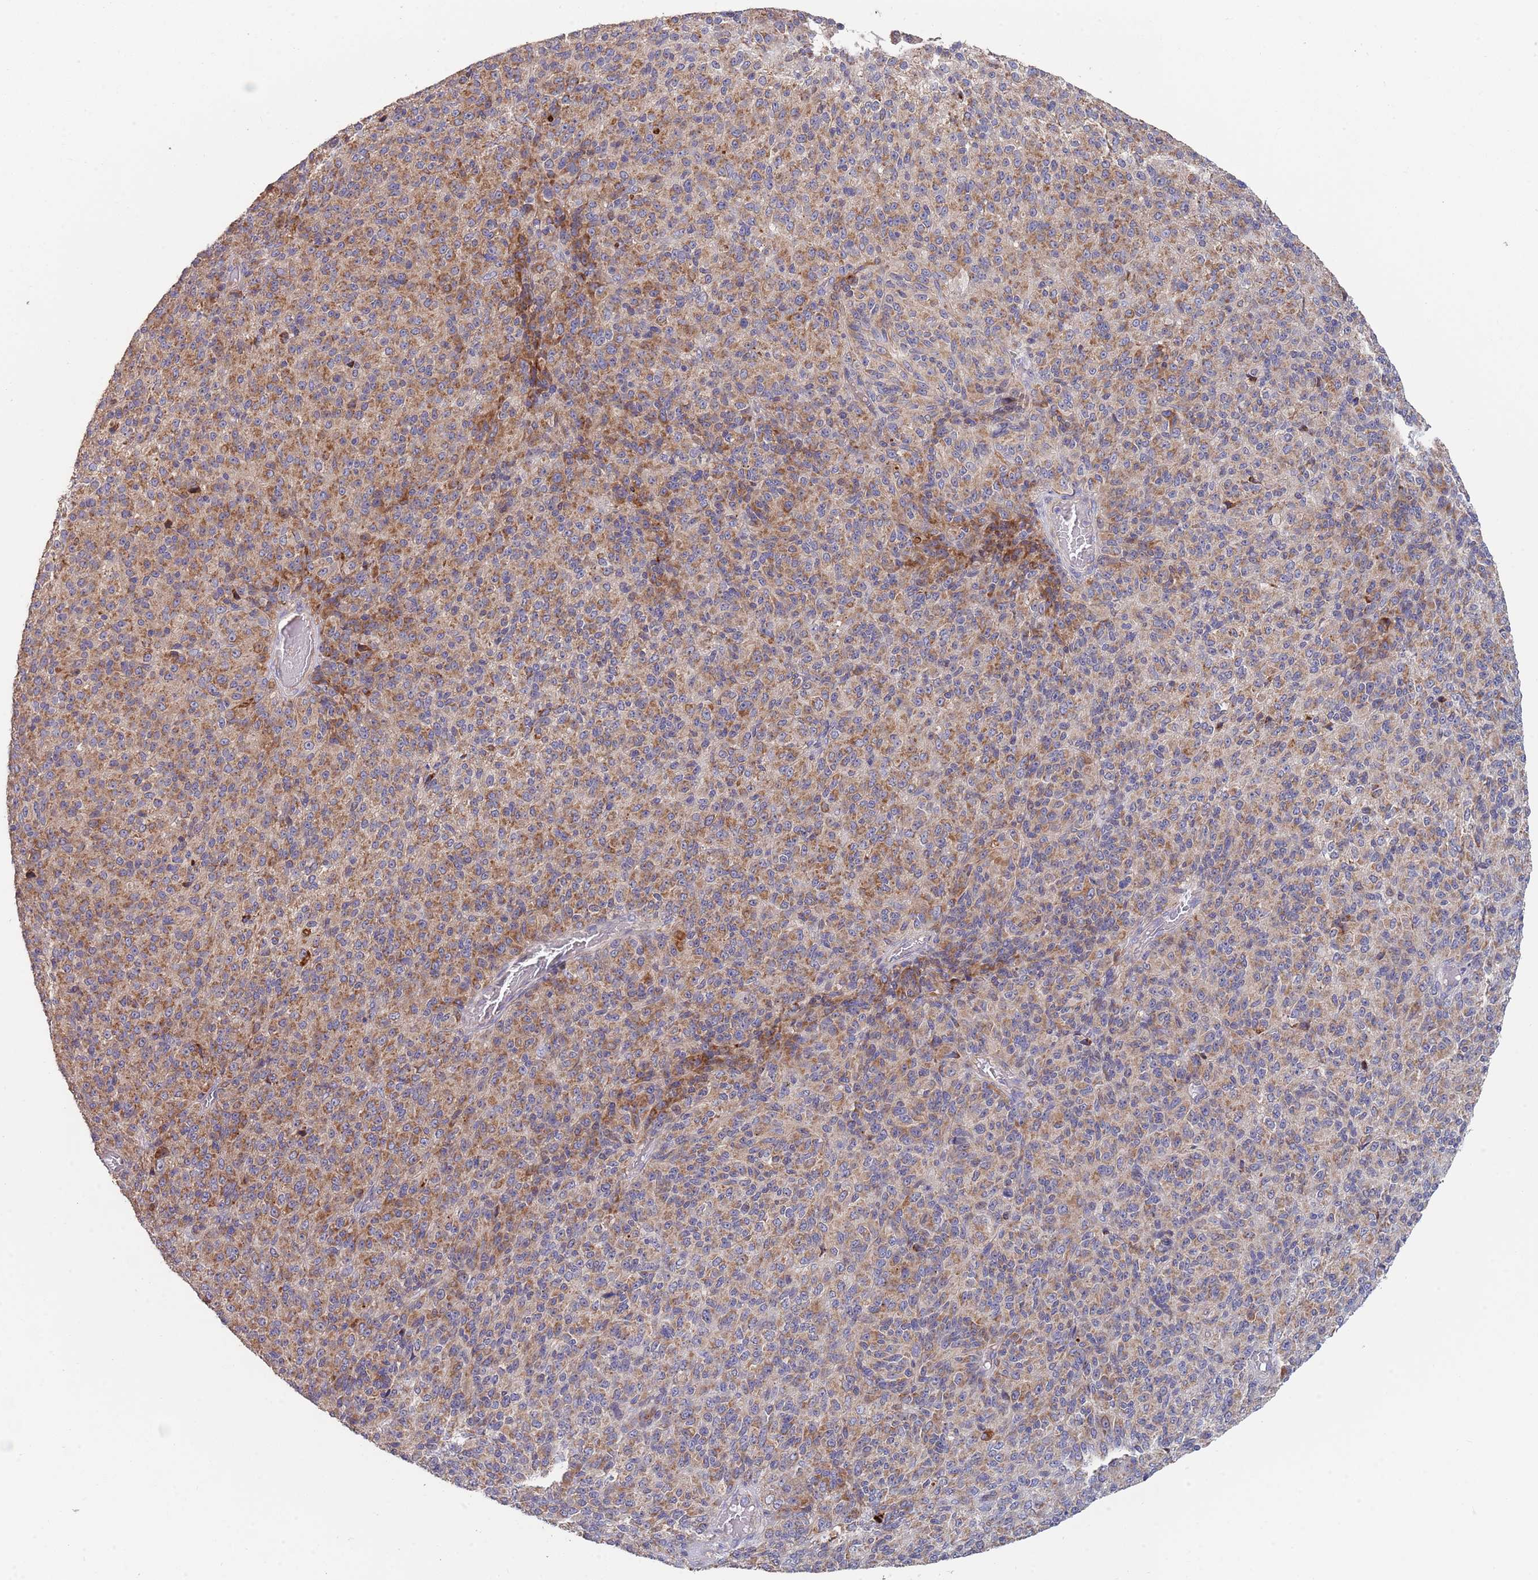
{"staining": {"intensity": "moderate", "quantity": ">75%", "location": "cytoplasmic/membranous"}, "tissue": "melanoma", "cell_type": "Tumor cells", "image_type": "cancer", "snomed": [{"axis": "morphology", "description": "Malignant melanoma, Metastatic site"}, {"axis": "topography", "description": "Brain"}], "caption": "A photomicrograph of human malignant melanoma (metastatic site) stained for a protein shows moderate cytoplasmic/membranous brown staining in tumor cells. Using DAB (3,3'-diaminobenzidine) (brown) and hematoxylin (blue) stains, captured at high magnification using brightfield microscopy.", "gene": "ABCC10", "patient": {"sex": "female", "age": 56}}